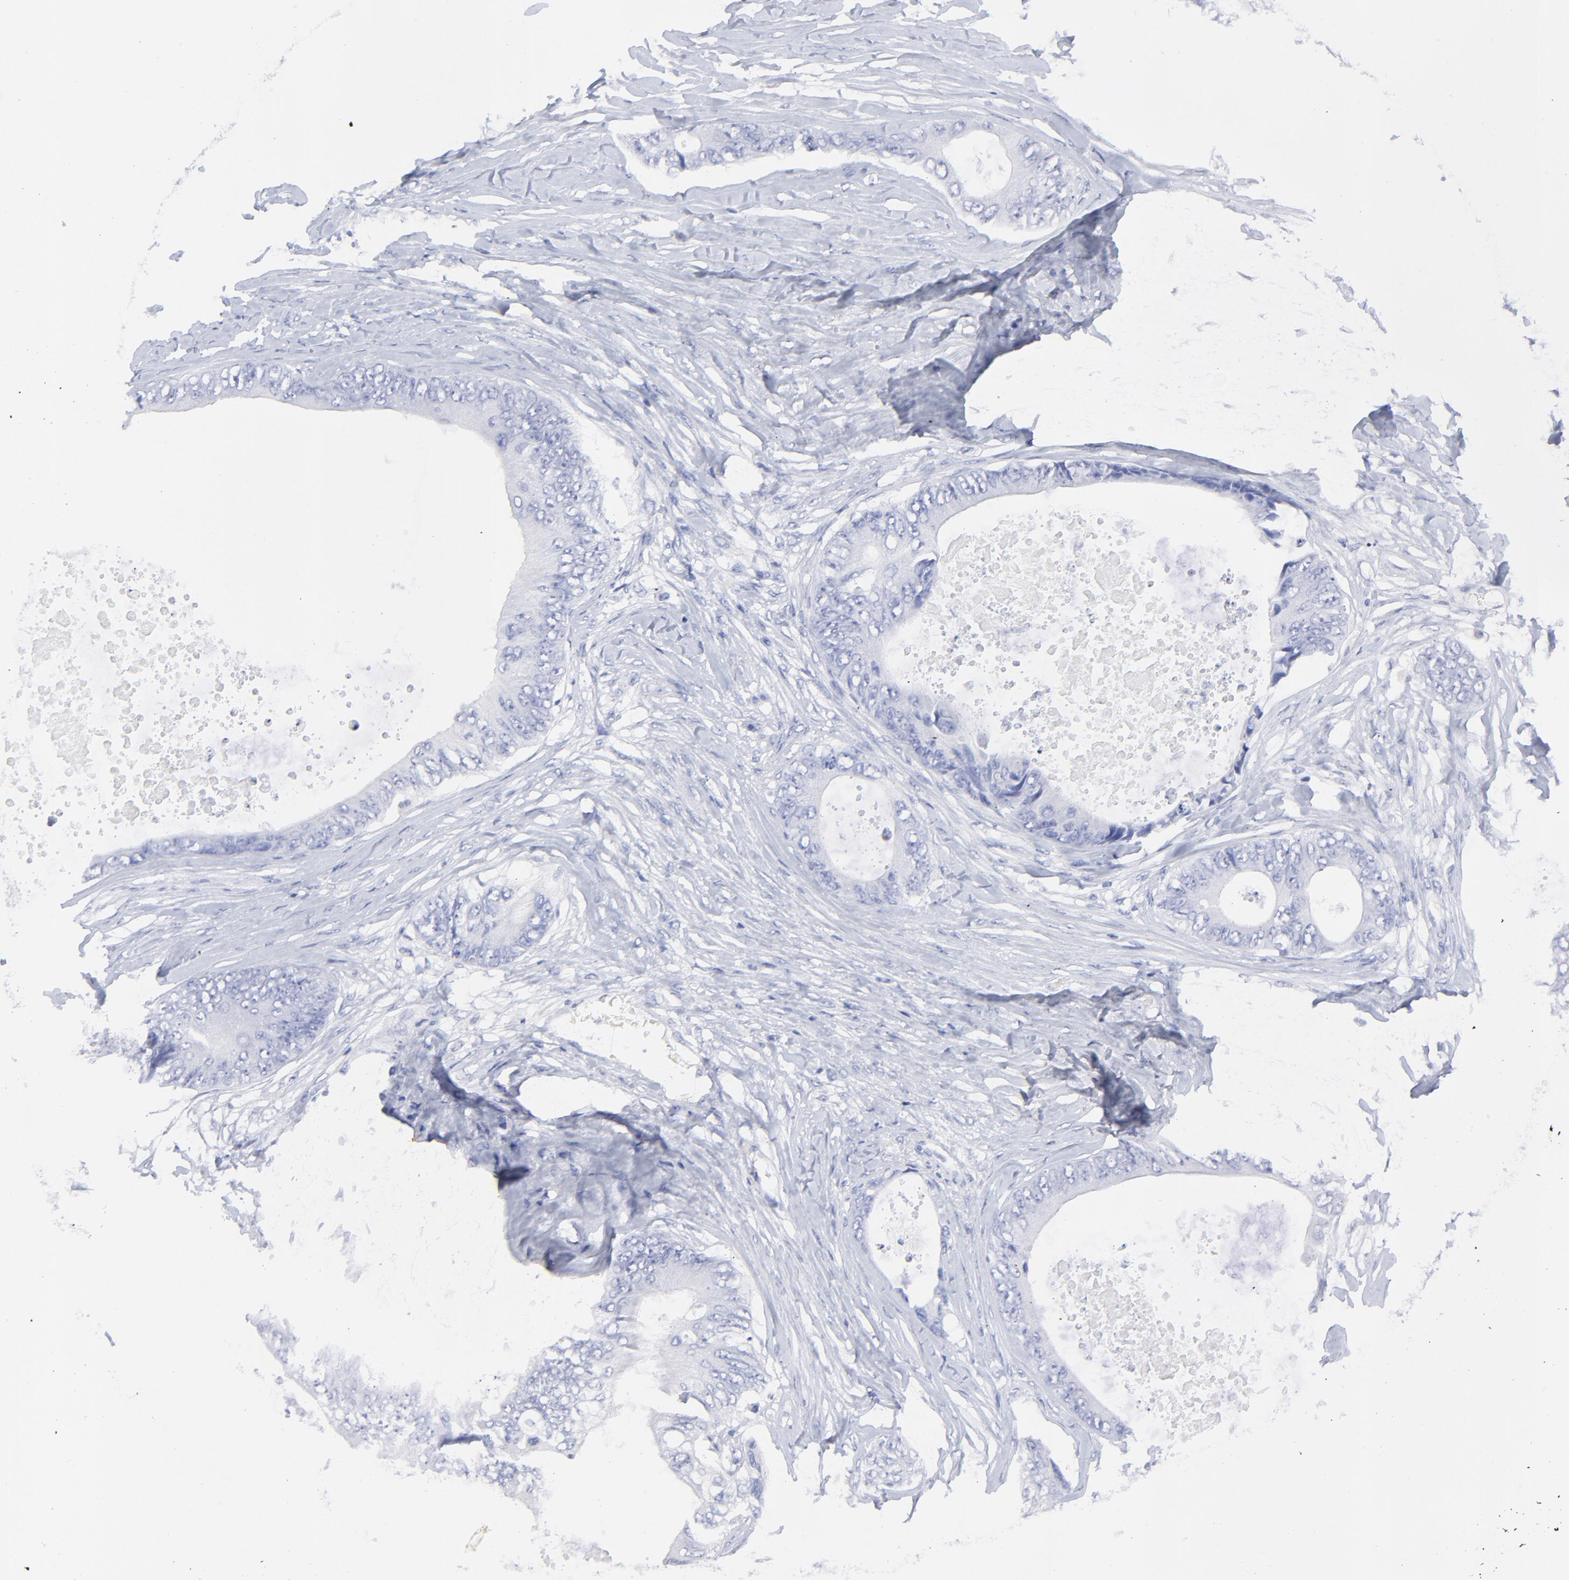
{"staining": {"intensity": "negative", "quantity": "none", "location": "none"}, "tissue": "colorectal cancer", "cell_type": "Tumor cells", "image_type": "cancer", "snomed": [{"axis": "morphology", "description": "Normal tissue, NOS"}, {"axis": "morphology", "description": "Adenocarcinoma, NOS"}, {"axis": "topography", "description": "Rectum"}, {"axis": "topography", "description": "Peripheral nerve tissue"}], "caption": "Protein analysis of adenocarcinoma (colorectal) demonstrates no significant positivity in tumor cells. (Brightfield microscopy of DAB (3,3'-diaminobenzidine) IHC at high magnification).", "gene": "HORMAD2", "patient": {"sex": "female", "age": 77}}